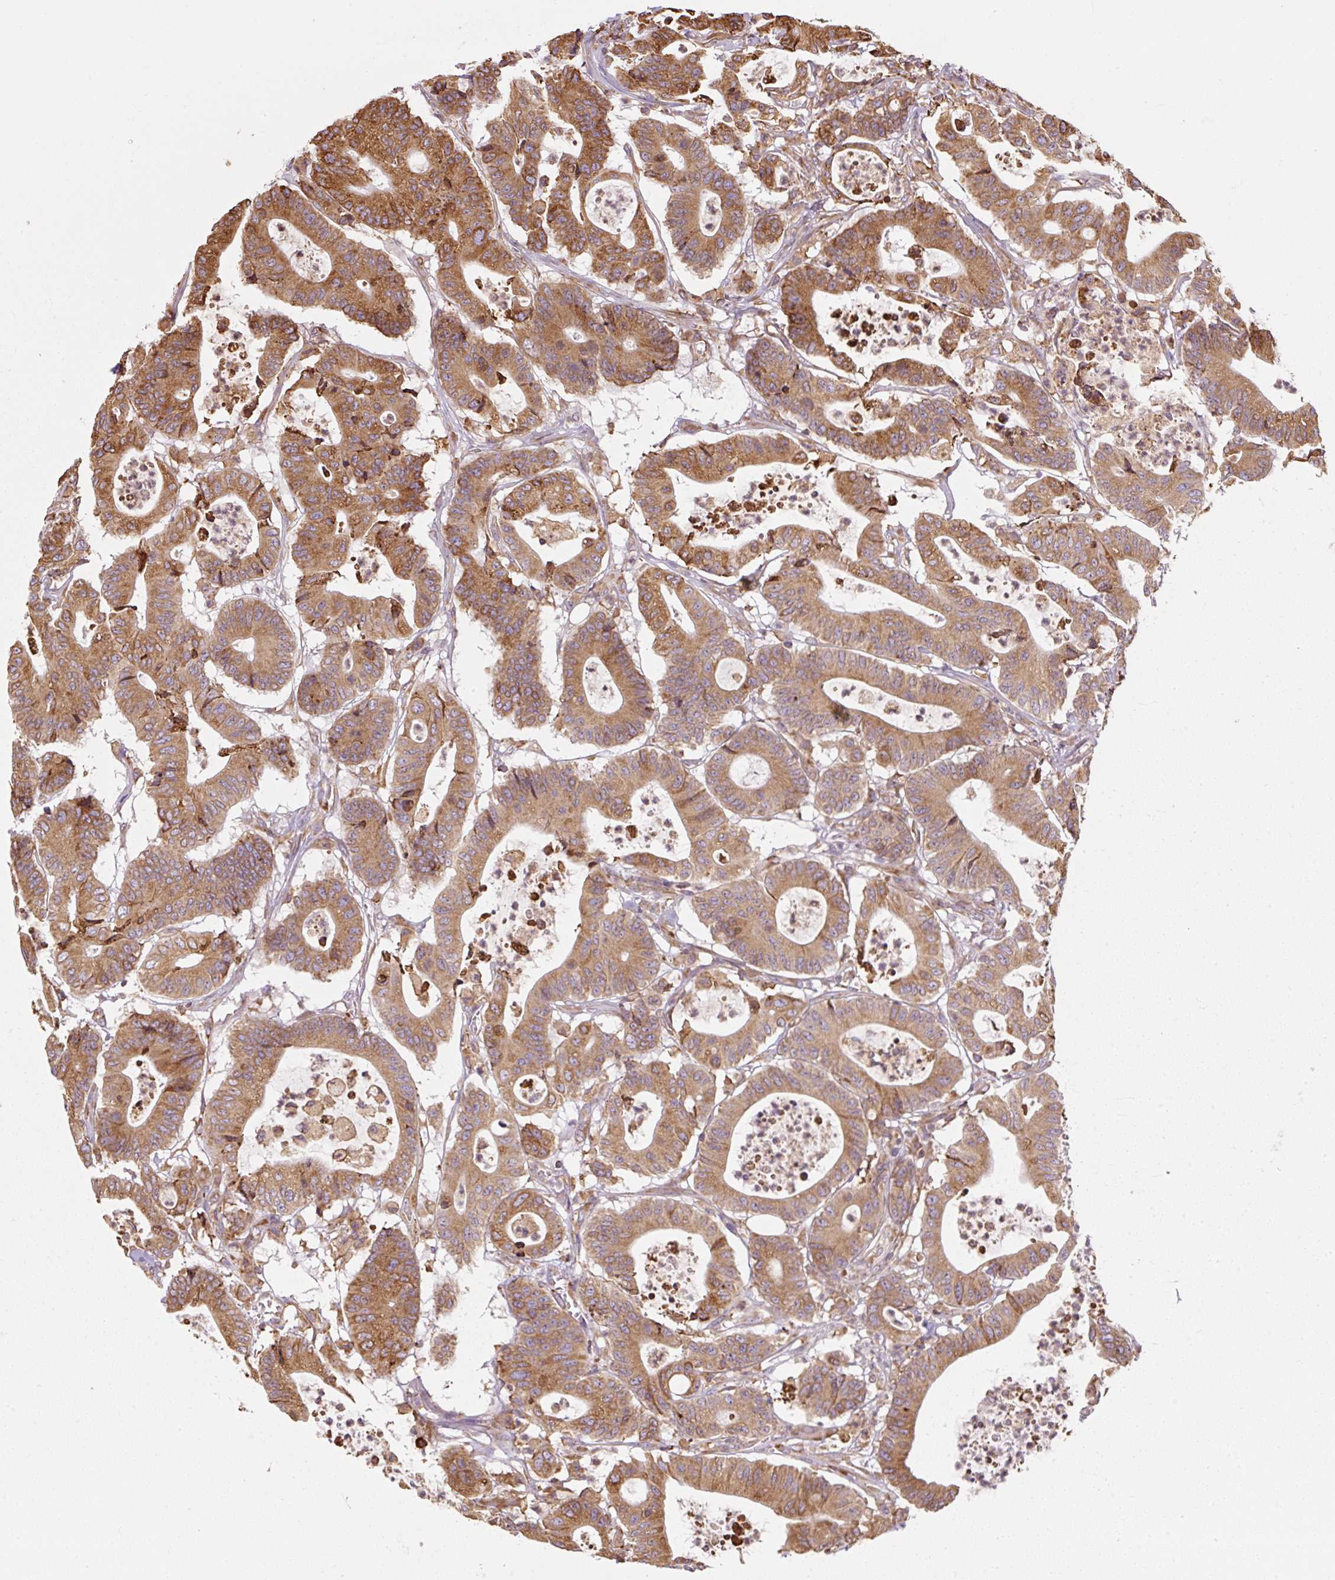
{"staining": {"intensity": "moderate", "quantity": ">75%", "location": "cytoplasmic/membranous"}, "tissue": "colorectal cancer", "cell_type": "Tumor cells", "image_type": "cancer", "snomed": [{"axis": "morphology", "description": "Adenocarcinoma, NOS"}, {"axis": "topography", "description": "Colon"}], "caption": "Colorectal adenocarcinoma stained with a brown dye shows moderate cytoplasmic/membranous positive staining in approximately >75% of tumor cells.", "gene": "PRKCSH", "patient": {"sex": "female", "age": 84}}